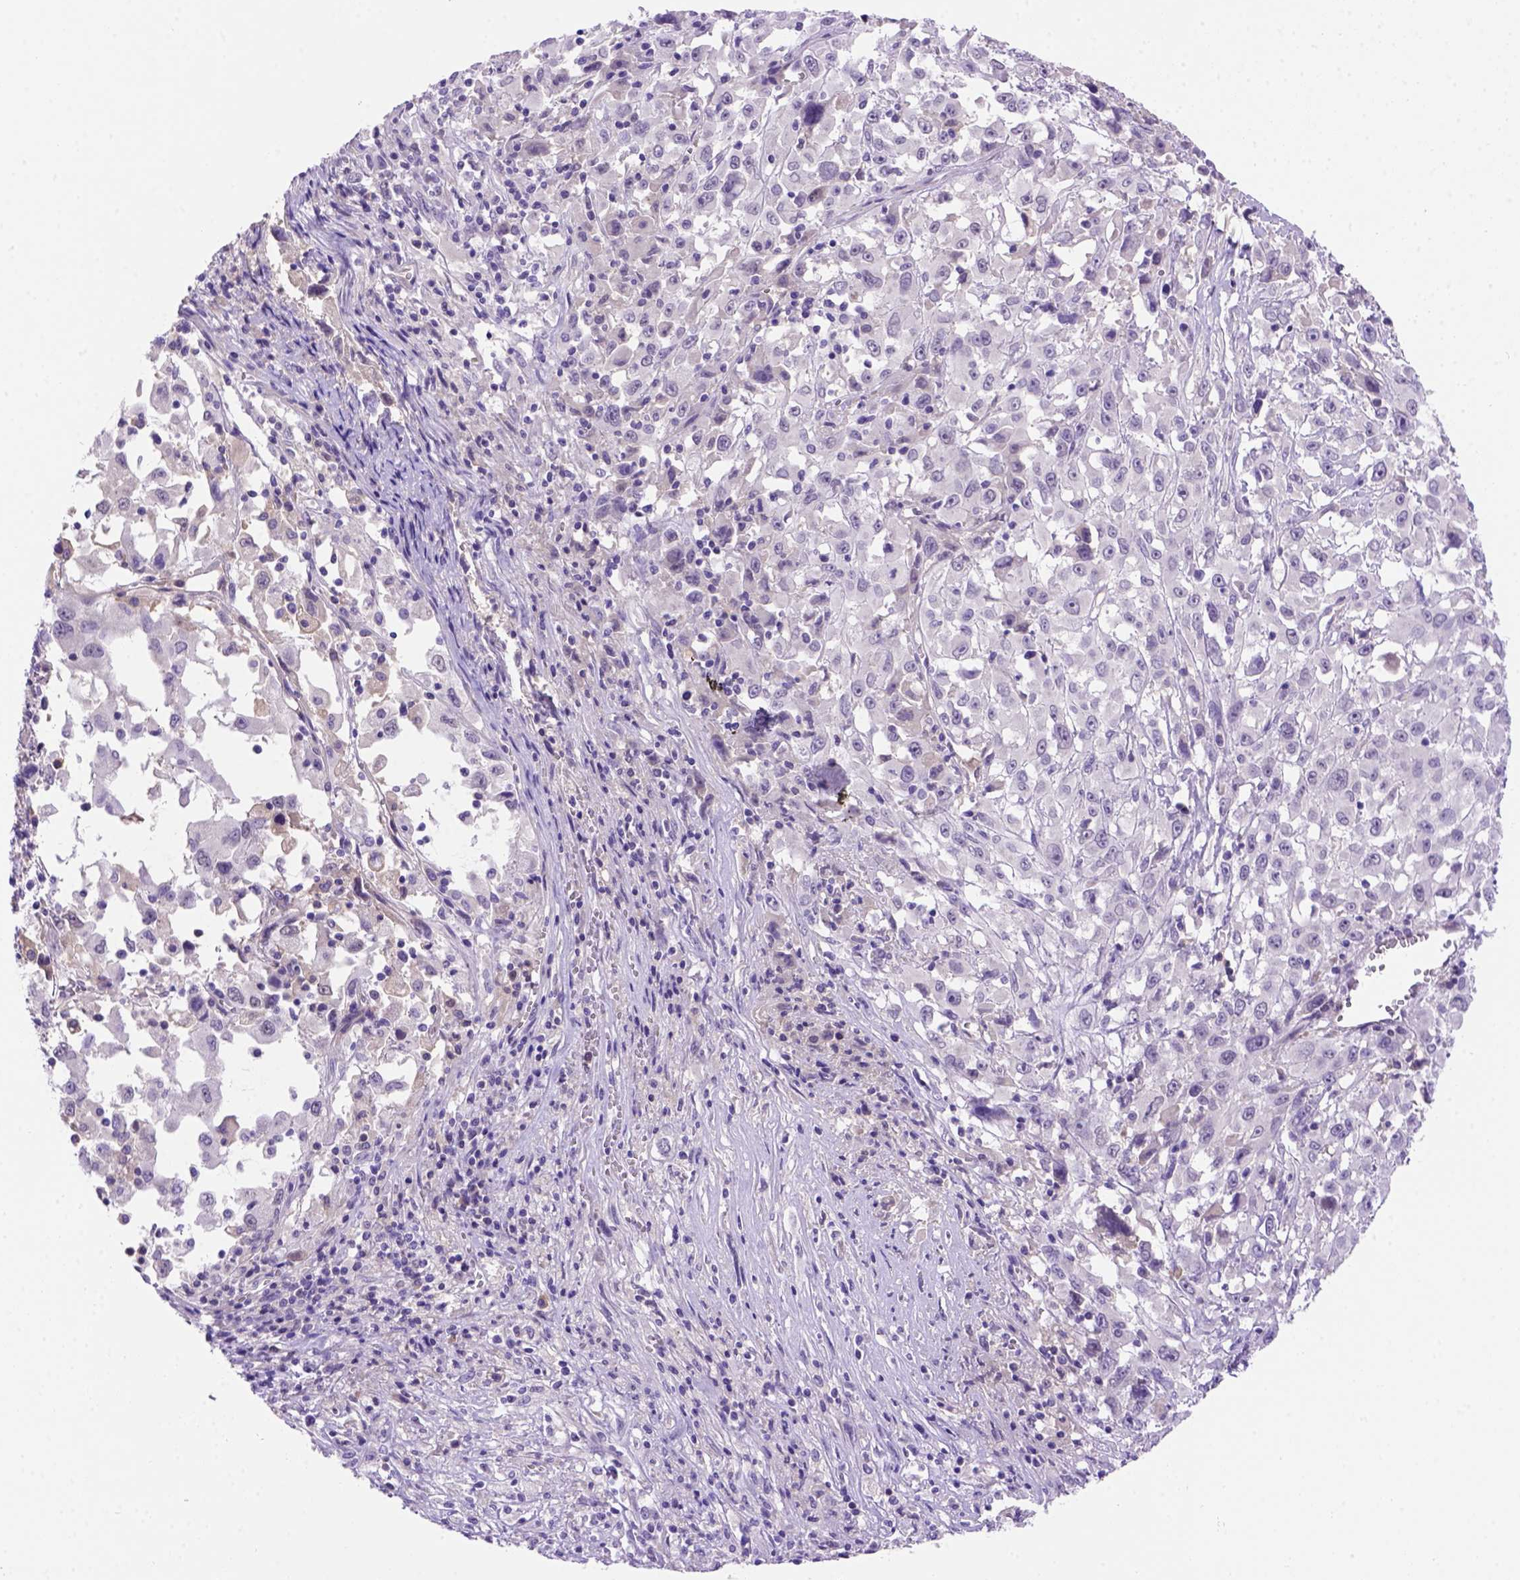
{"staining": {"intensity": "negative", "quantity": "none", "location": "none"}, "tissue": "melanoma", "cell_type": "Tumor cells", "image_type": "cancer", "snomed": [{"axis": "morphology", "description": "Malignant melanoma, Metastatic site"}, {"axis": "topography", "description": "Soft tissue"}], "caption": "Melanoma stained for a protein using IHC reveals no staining tumor cells.", "gene": "FAM81B", "patient": {"sex": "male", "age": 50}}